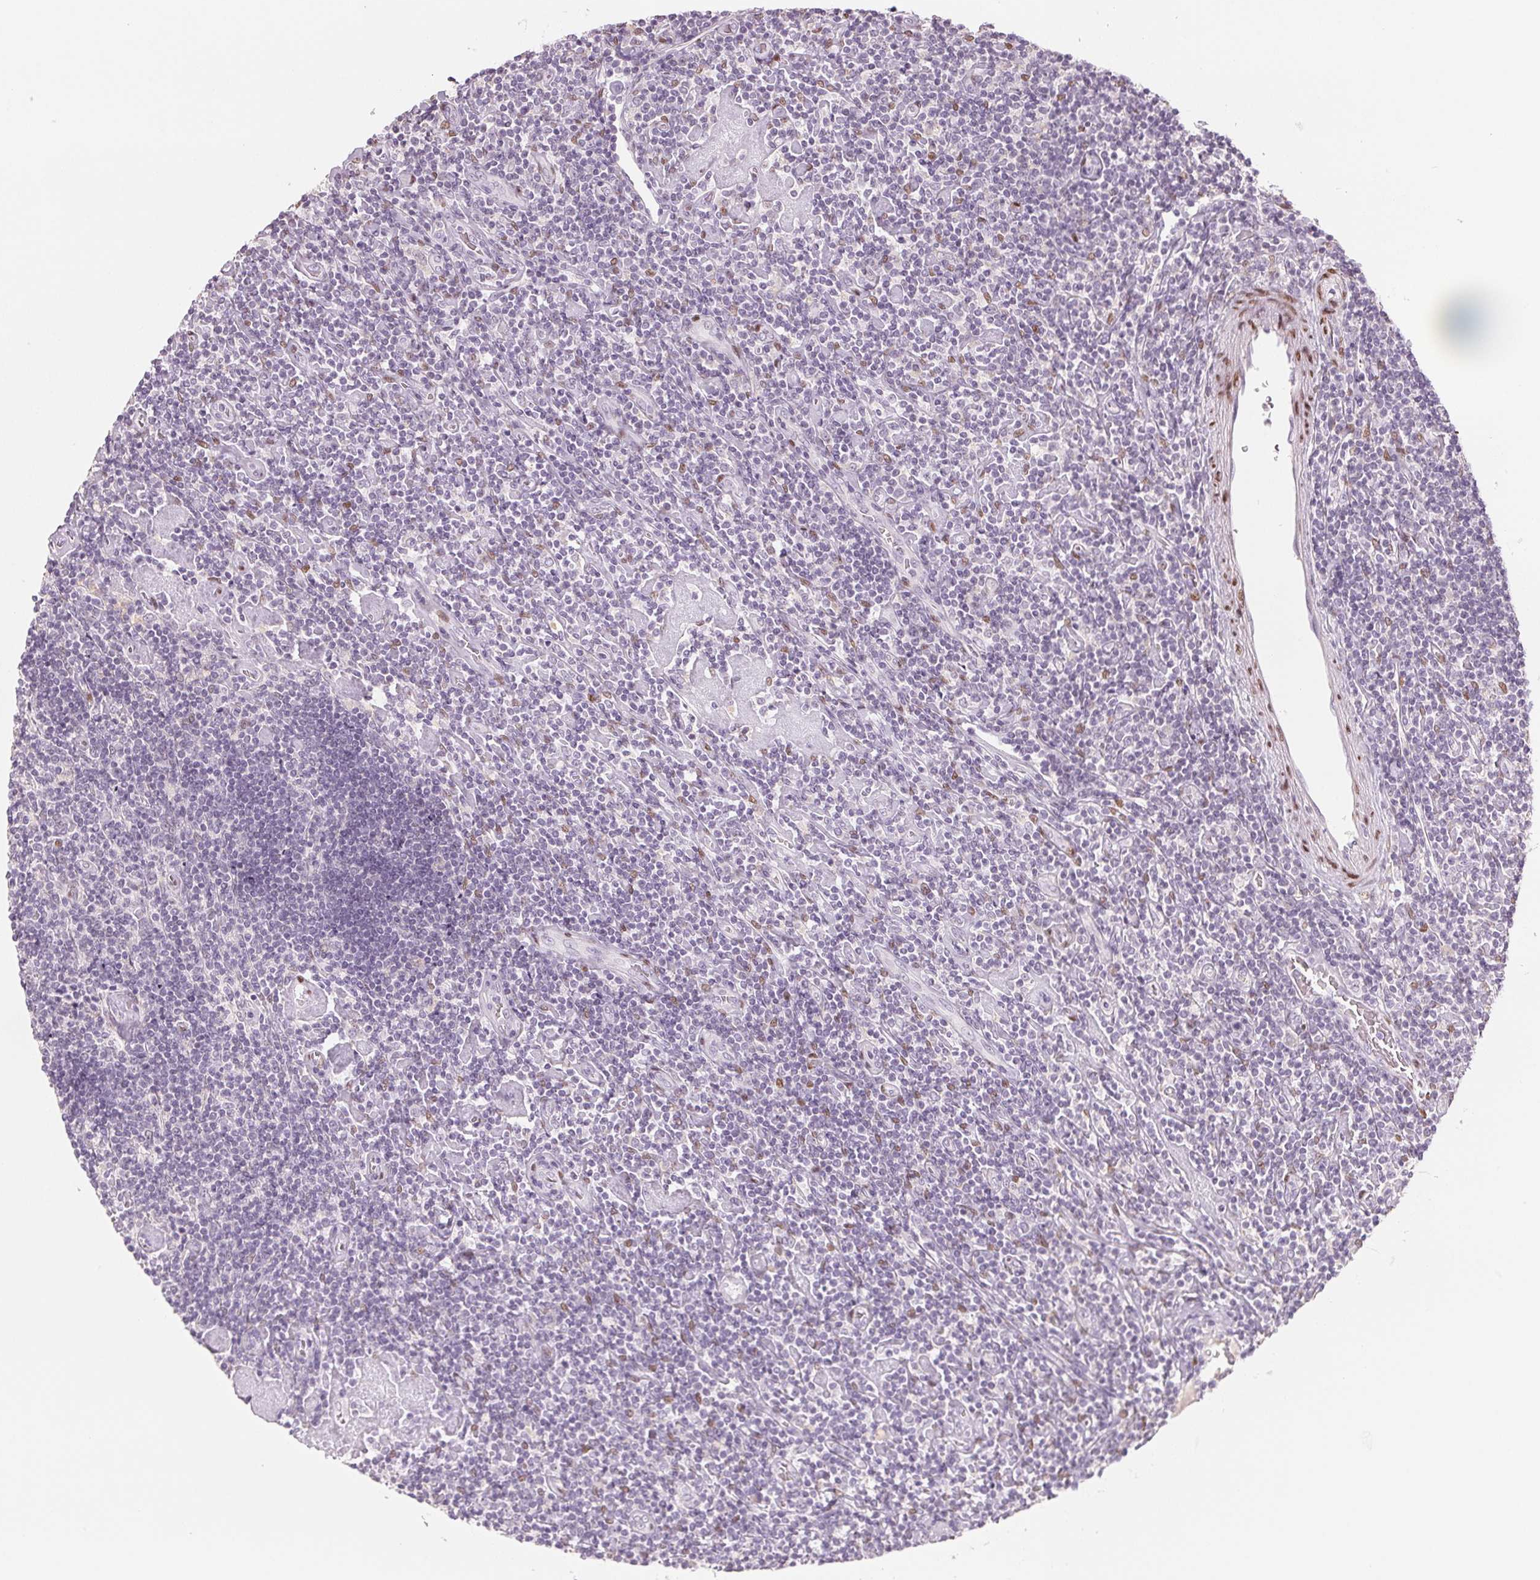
{"staining": {"intensity": "negative", "quantity": "none", "location": "none"}, "tissue": "lymphoma", "cell_type": "Tumor cells", "image_type": "cancer", "snomed": [{"axis": "morphology", "description": "Hodgkin's disease, NOS"}, {"axis": "topography", "description": "Lymph node"}], "caption": "Immunohistochemical staining of Hodgkin's disease reveals no significant staining in tumor cells. The staining was performed using DAB (3,3'-diaminobenzidine) to visualize the protein expression in brown, while the nuclei were stained in blue with hematoxylin (Magnification: 20x).", "gene": "SMARCD3", "patient": {"sex": "male", "age": 40}}